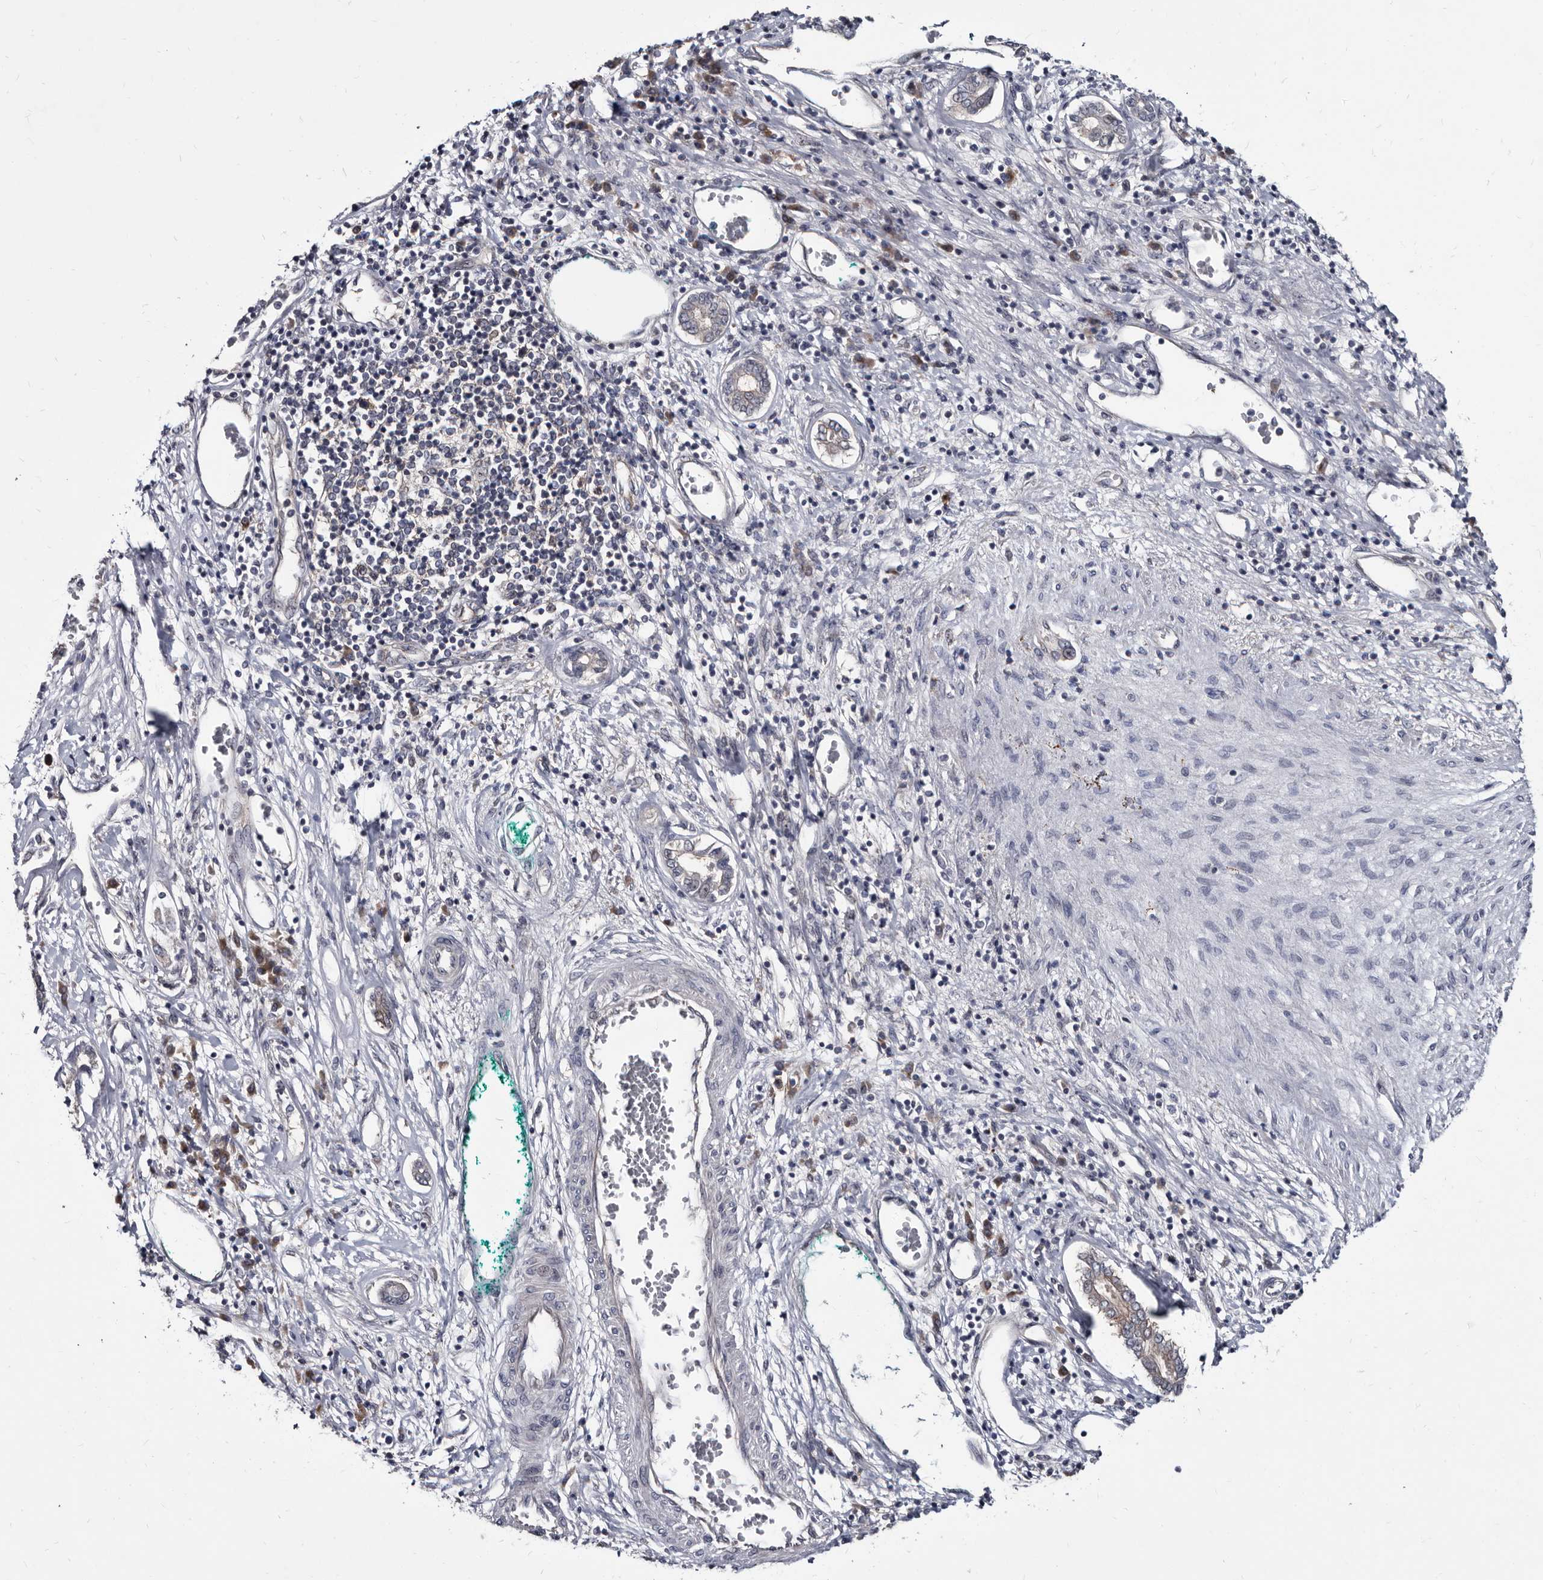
{"staining": {"intensity": "weak", "quantity": "<25%", "location": "cytoplasmic/membranous"}, "tissue": "liver cancer", "cell_type": "Tumor cells", "image_type": "cancer", "snomed": [{"axis": "morphology", "description": "Carcinoma, Hepatocellular, NOS"}, {"axis": "topography", "description": "Liver"}], "caption": "This is an immunohistochemistry (IHC) photomicrograph of human hepatocellular carcinoma (liver). There is no expression in tumor cells.", "gene": "ABCF2", "patient": {"sex": "male", "age": 65}}